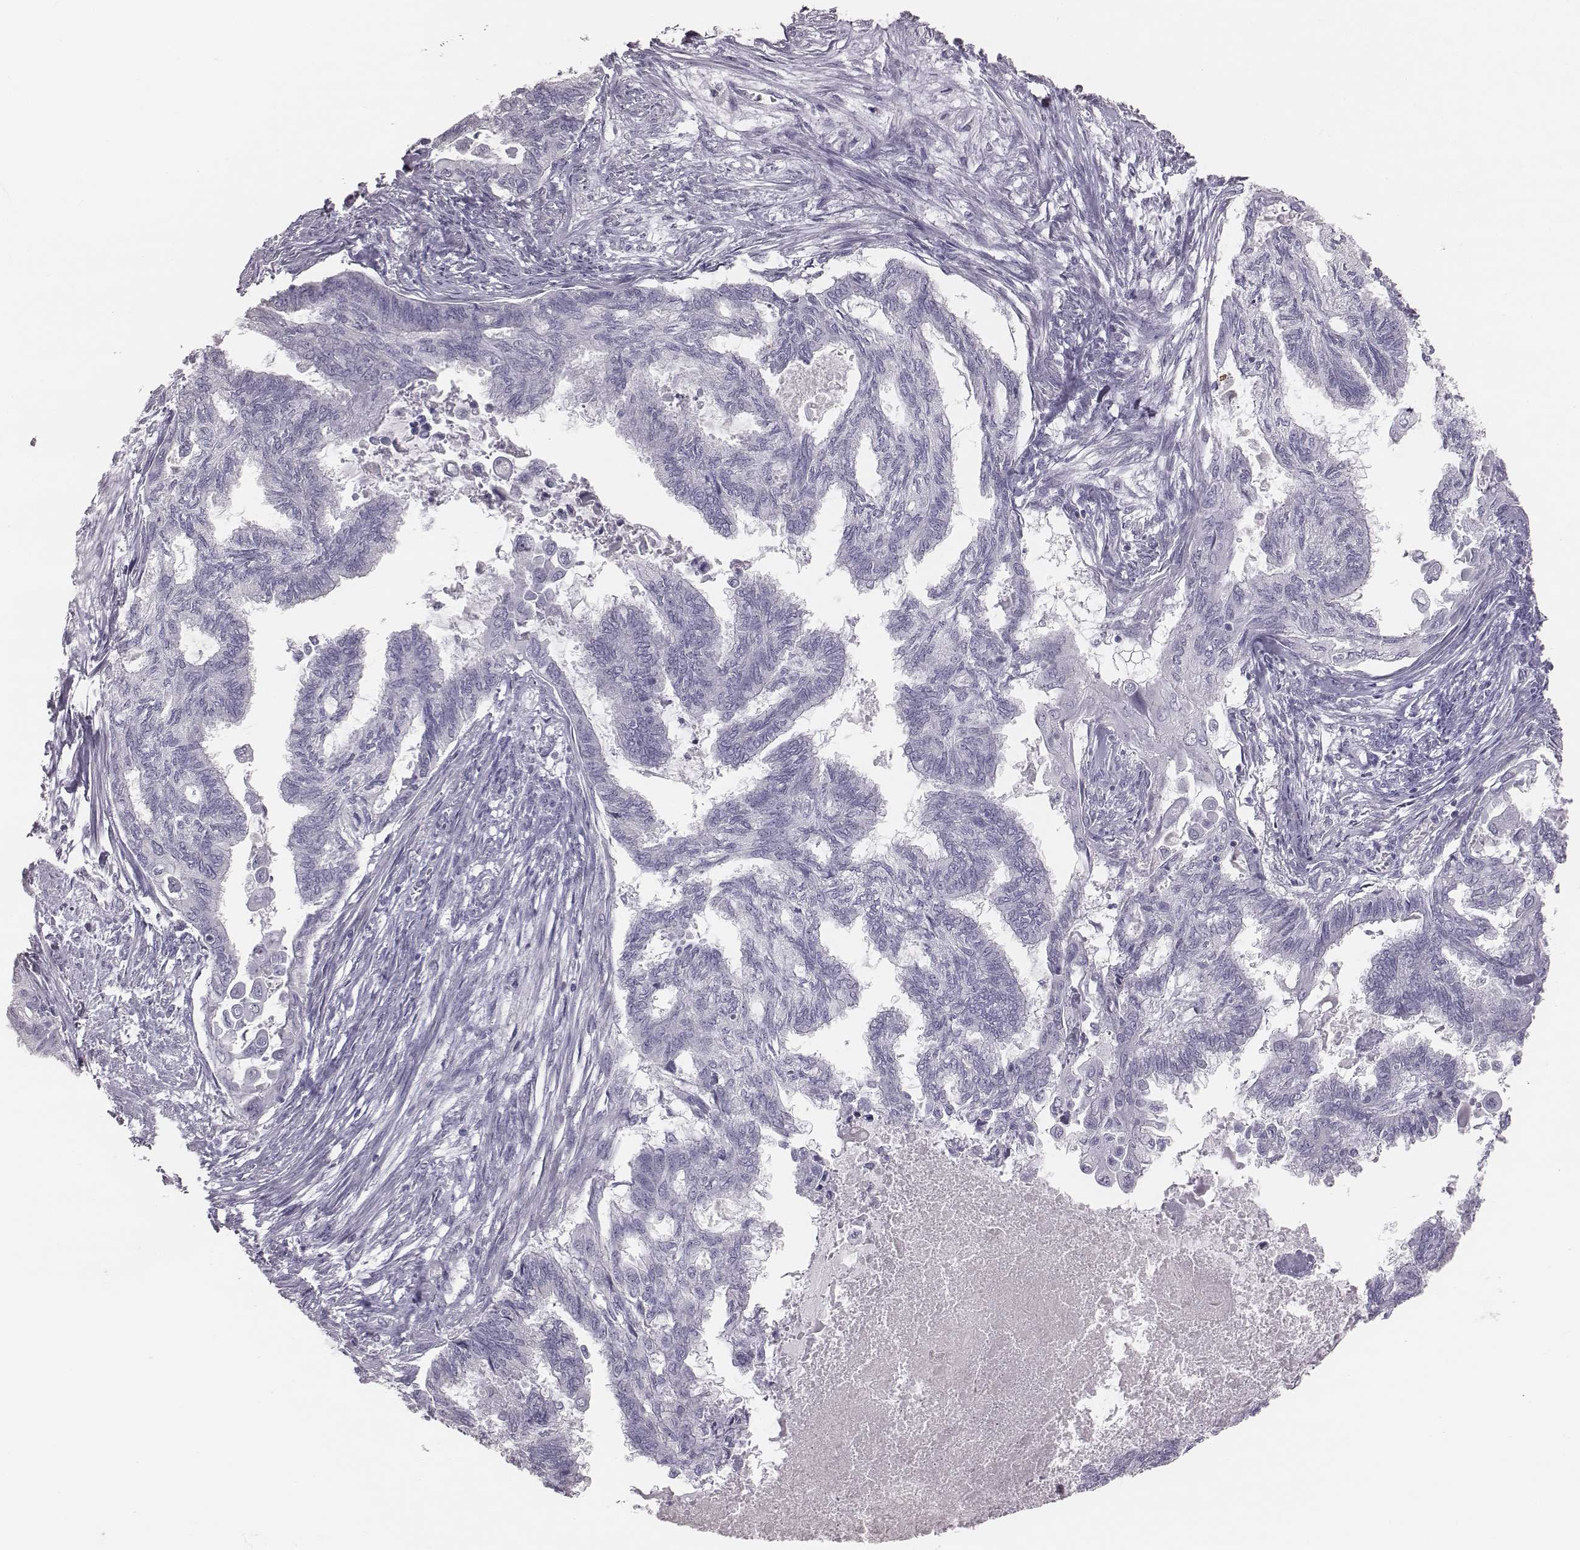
{"staining": {"intensity": "negative", "quantity": "none", "location": "none"}, "tissue": "endometrial cancer", "cell_type": "Tumor cells", "image_type": "cancer", "snomed": [{"axis": "morphology", "description": "Adenocarcinoma, NOS"}, {"axis": "topography", "description": "Endometrium"}], "caption": "Immunohistochemistry (IHC) of human adenocarcinoma (endometrial) exhibits no positivity in tumor cells.", "gene": "C6orf58", "patient": {"sex": "female", "age": 86}}